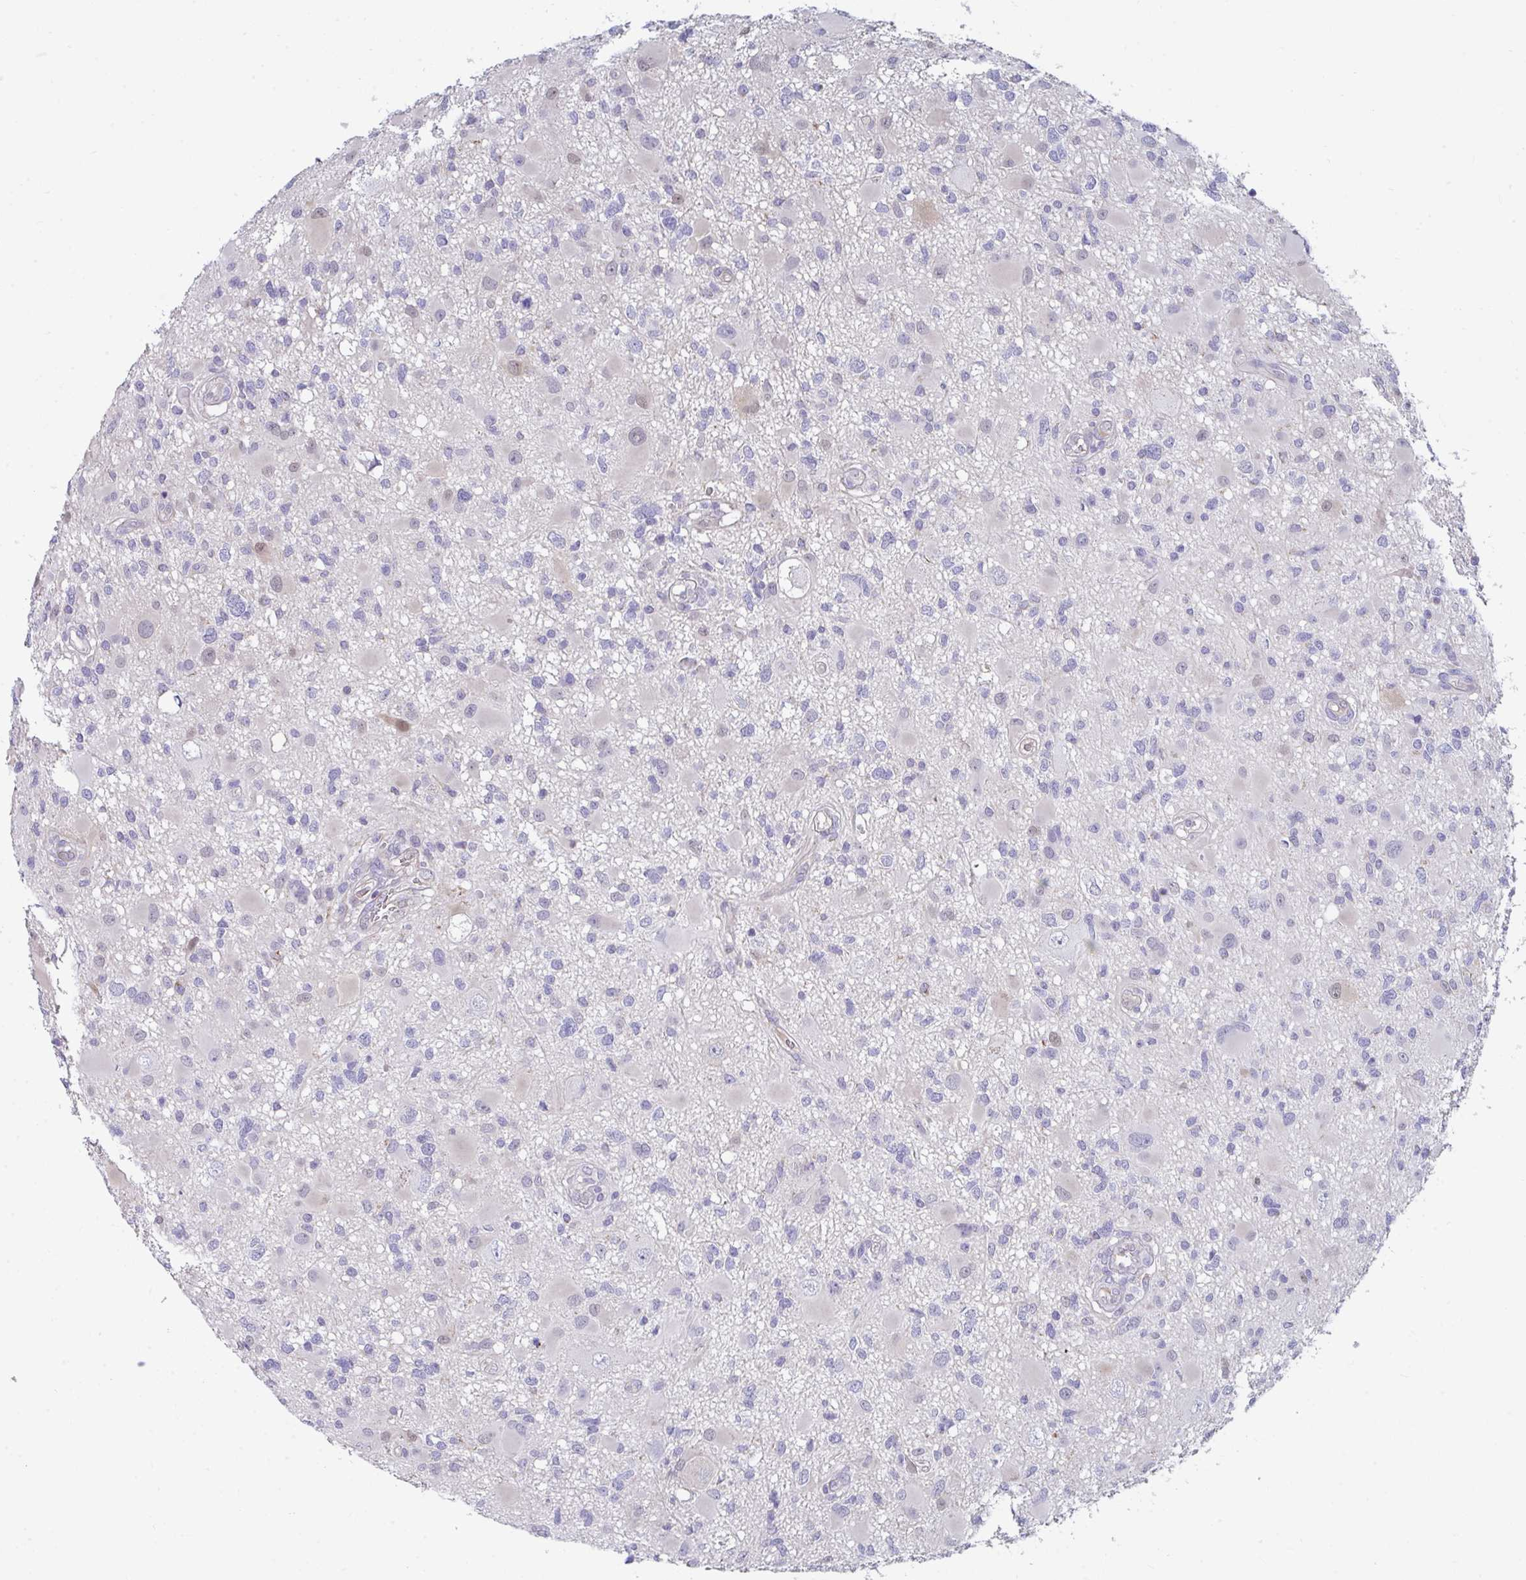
{"staining": {"intensity": "negative", "quantity": "none", "location": "none"}, "tissue": "glioma", "cell_type": "Tumor cells", "image_type": "cancer", "snomed": [{"axis": "morphology", "description": "Glioma, malignant, High grade"}, {"axis": "topography", "description": "Brain"}], "caption": "Immunohistochemistry histopathology image of neoplastic tissue: high-grade glioma (malignant) stained with DAB (3,3'-diaminobenzidine) demonstrates no significant protein expression in tumor cells.", "gene": "MGAM2", "patient": {"sex": "male", "age": 54}}